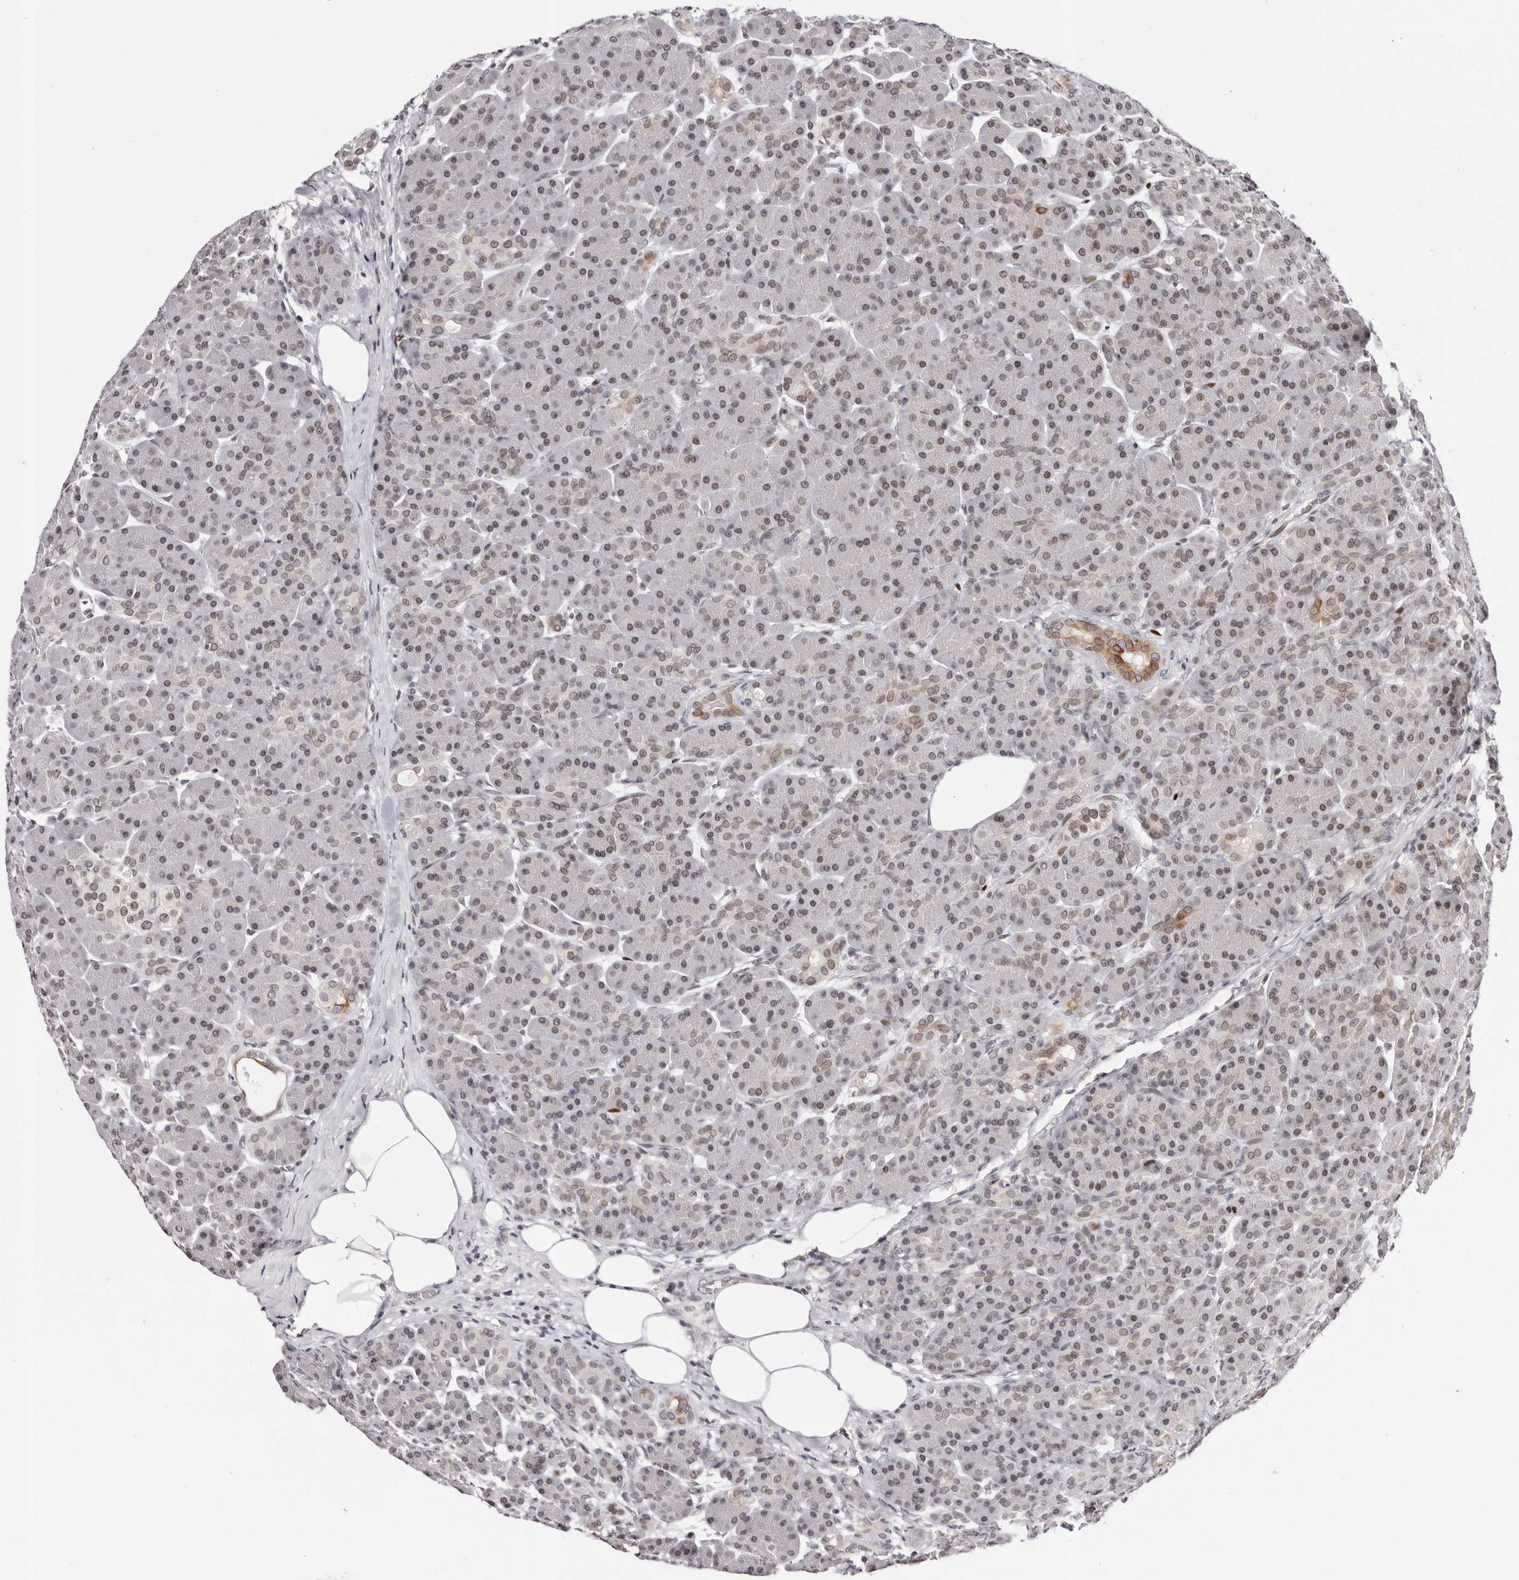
{"staining": {"intensity": "moderate", "quantity": "25%-75%", "location": "cytoplasmic/membranous,nuclear"}, "tissue": "pancreas", "cell_type": "Exocrine glandular cells", "image_type": "normal", "snomed": [{"axis": "morphology", "description": "Normal tissue, NOS"}, {"axis": "topography", "description": "Pancreas"}], "caption": "Moderate cytoplasmic/membranous,nuclear protein positivity is present in about 25%-75% of exocrine glandular cells in pancreas.", "gene": "NUP153", "patient": {"sex": "male", "age": 63}}